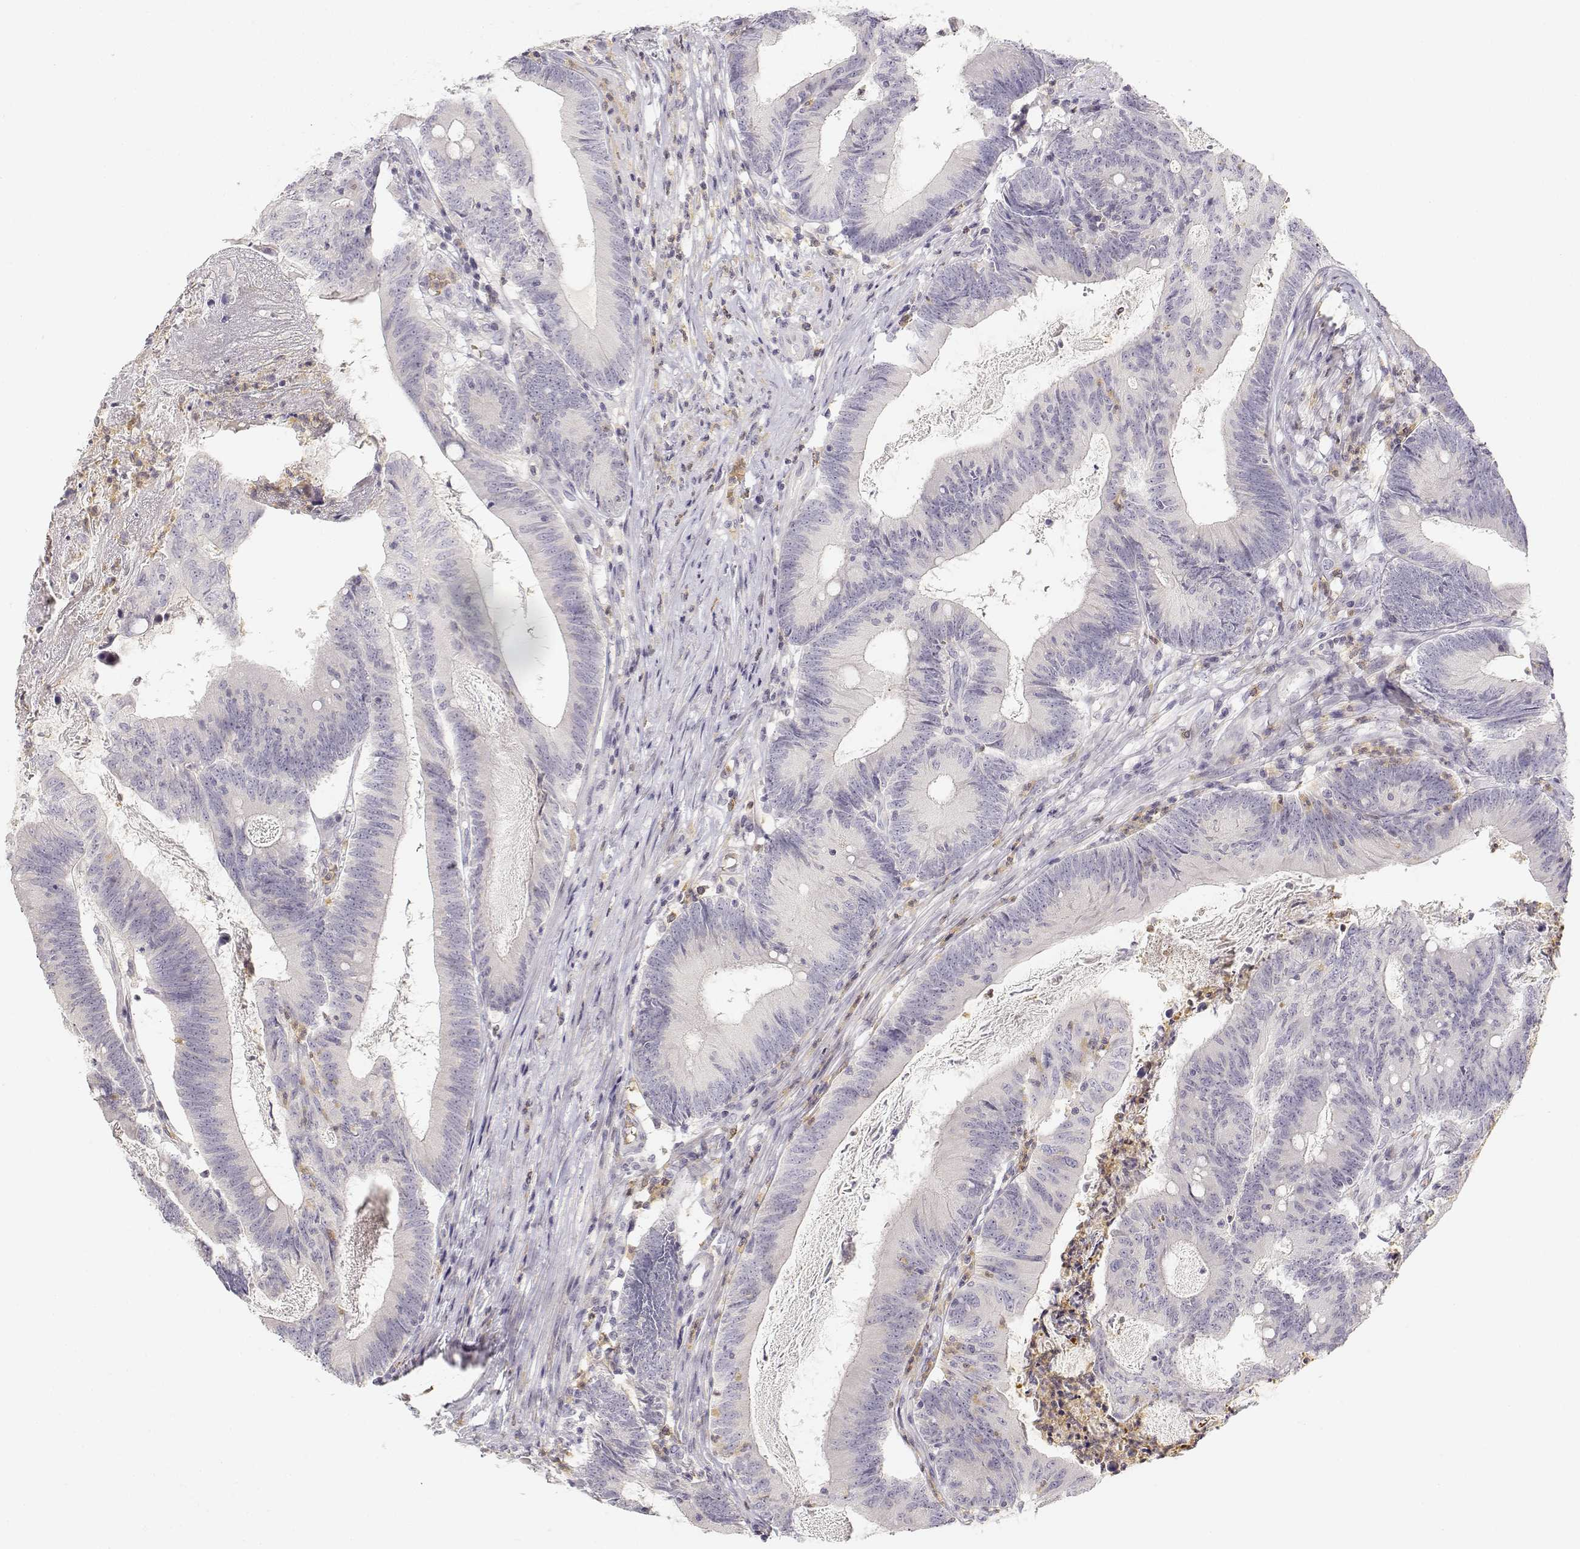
{"staining": {"intensity": "negative", "quantity": "none", "location": "none"}, "tissue": "colorectal cancer", "cell_type": "Tumor cells", "image_type": "cancer", "snomed": [{"axis": "morphology", "description": "Adenocarcinoma, NOS"}, {"axis": "topography", "description": "Colon"}], "caption": "This is an IHC image of colorectal cancer. There is no staining in tumor cells.", "gene": "GLIPR1L2", "patient": {"sex": "female", "age": 70}}